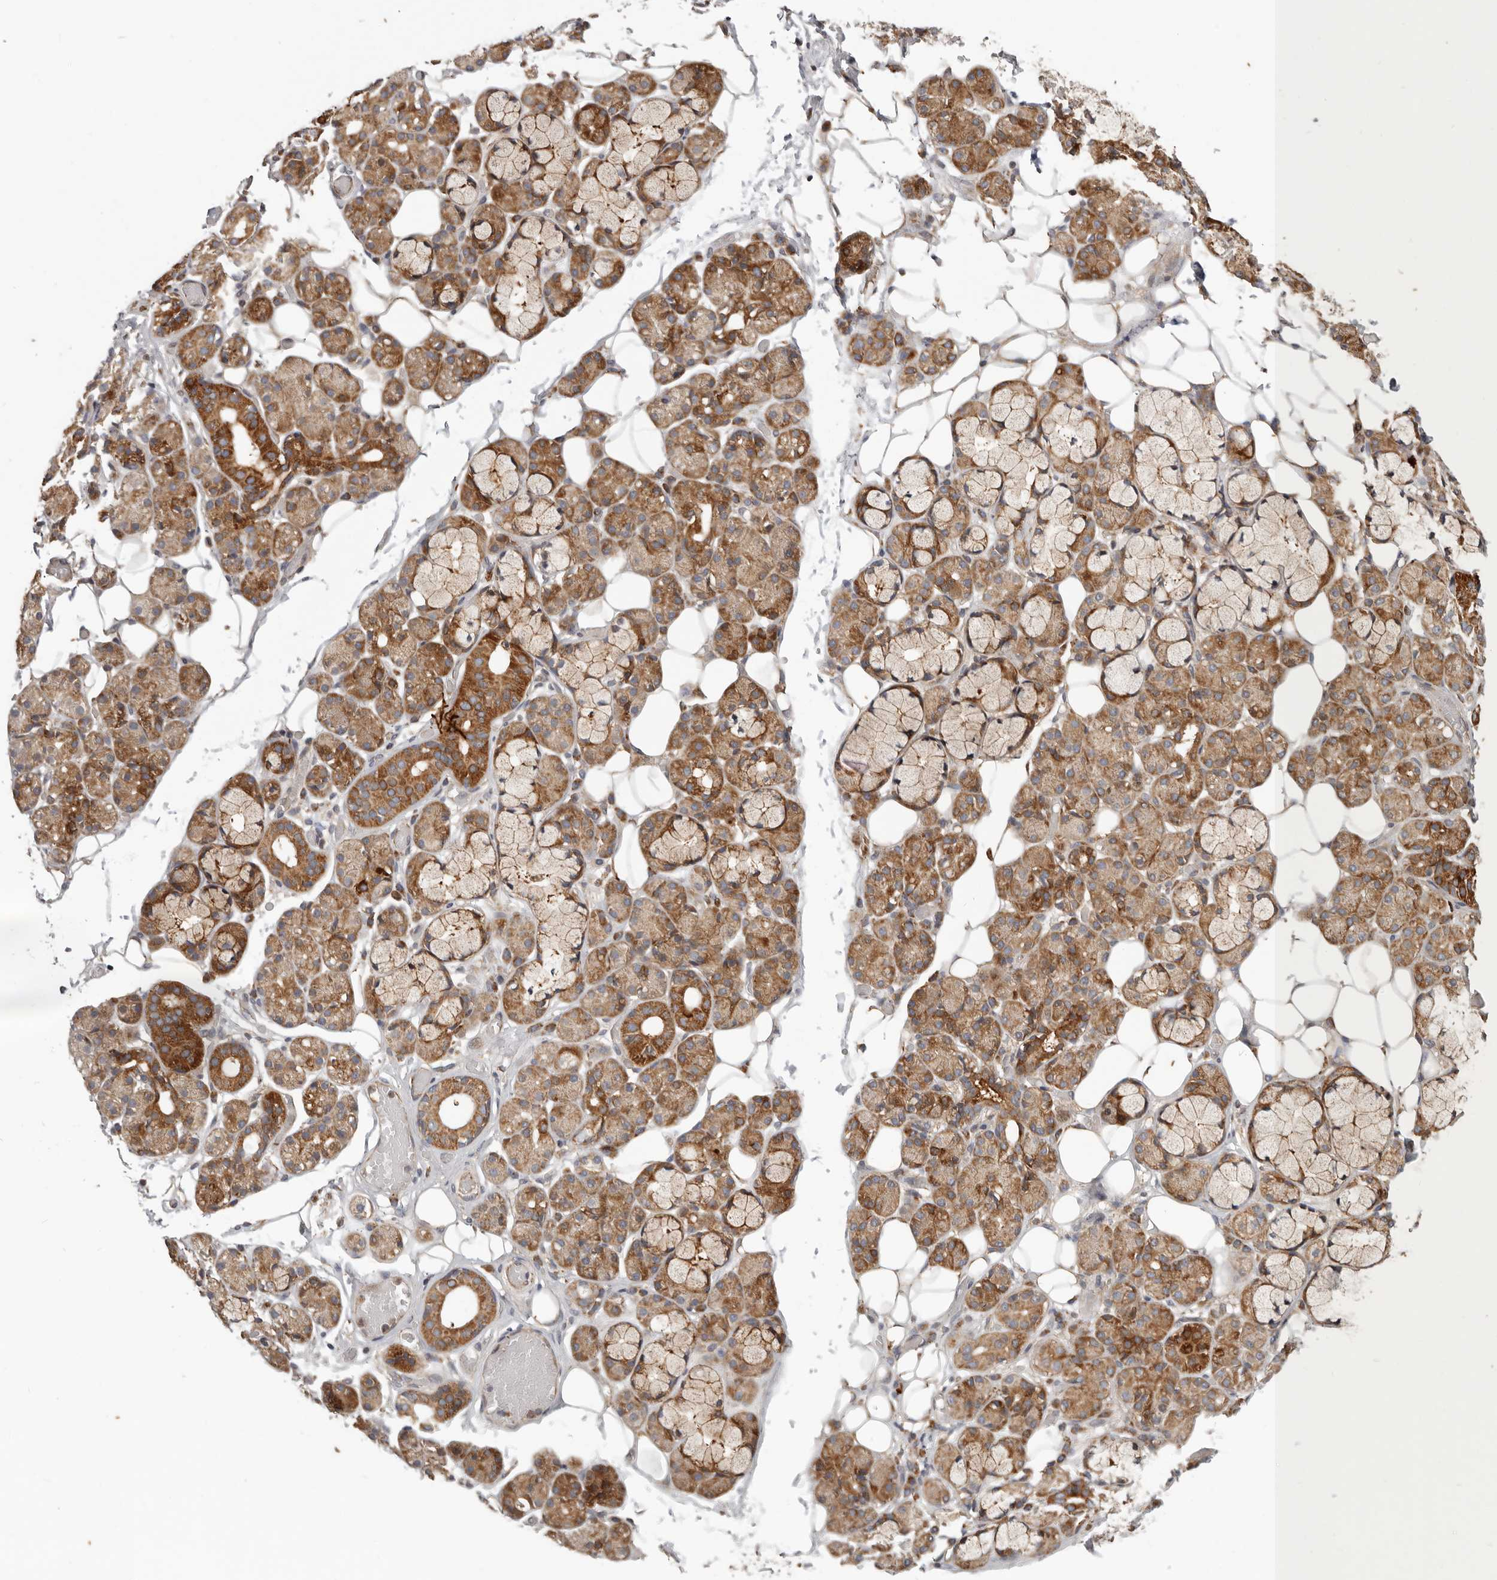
{"staining": {"intensity": "strong", "quantity": "25%-75%", "location": "cytoplasmic/membranous"}, "tissue": "salivary gland", "cell_type": "Glandular cells", "image_type": "normal", "snomed": [{"axis": "morphology", "description": "Normal tissue, NOS"}, {"axis": "topography", "description": "Salivary gland"}], "caption": "This image demonstrates normal salivary gland stained with IHC to label a protein in brown. The cytoplasmic/membranous of glandular cells show strong positivity for the protein. Nuclei are counter-stained blue.", "gene": "MRPS10", "patient": {"sex": "male", "age": 63}}